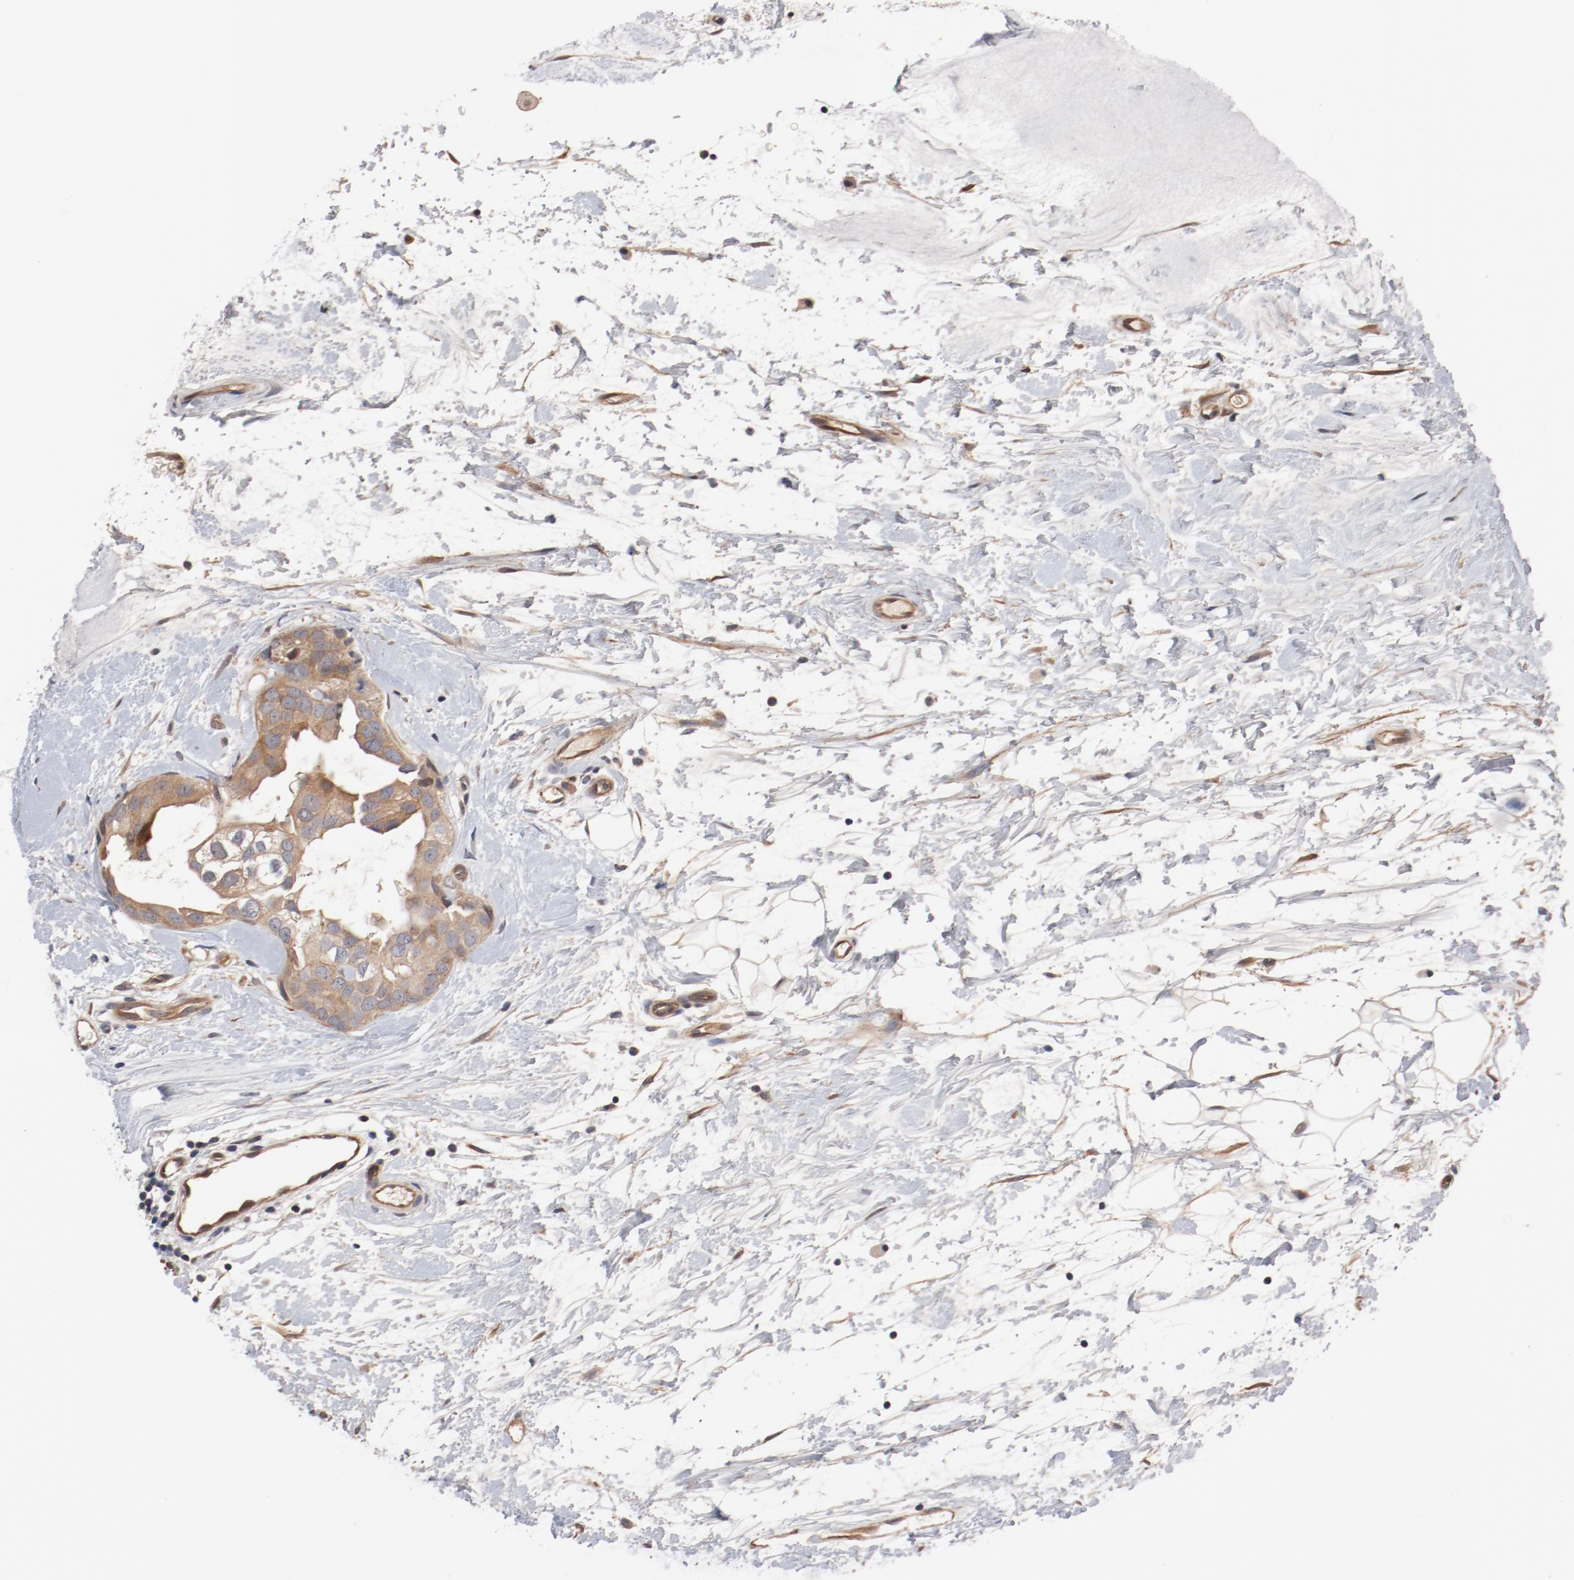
{"staining": {"intensity": "weak", "quantity": ">75%", "location": "cytoplasmic/membranous"}, "tissue": "breast cancer", "cell_type": "Tumor cells", "image_type": "cancer", "snomed": [{"axis": "morphology", "description": "Duct carcinoma"}, {"axis": "topography", "description": "Breast"}], "caption": "Human intraductal carcinoma (breast) stained with a protein marker shows weak staining in tumor cells.", "gene": "PITPNM2", "patient": {"sex": "female", "age": 40}}